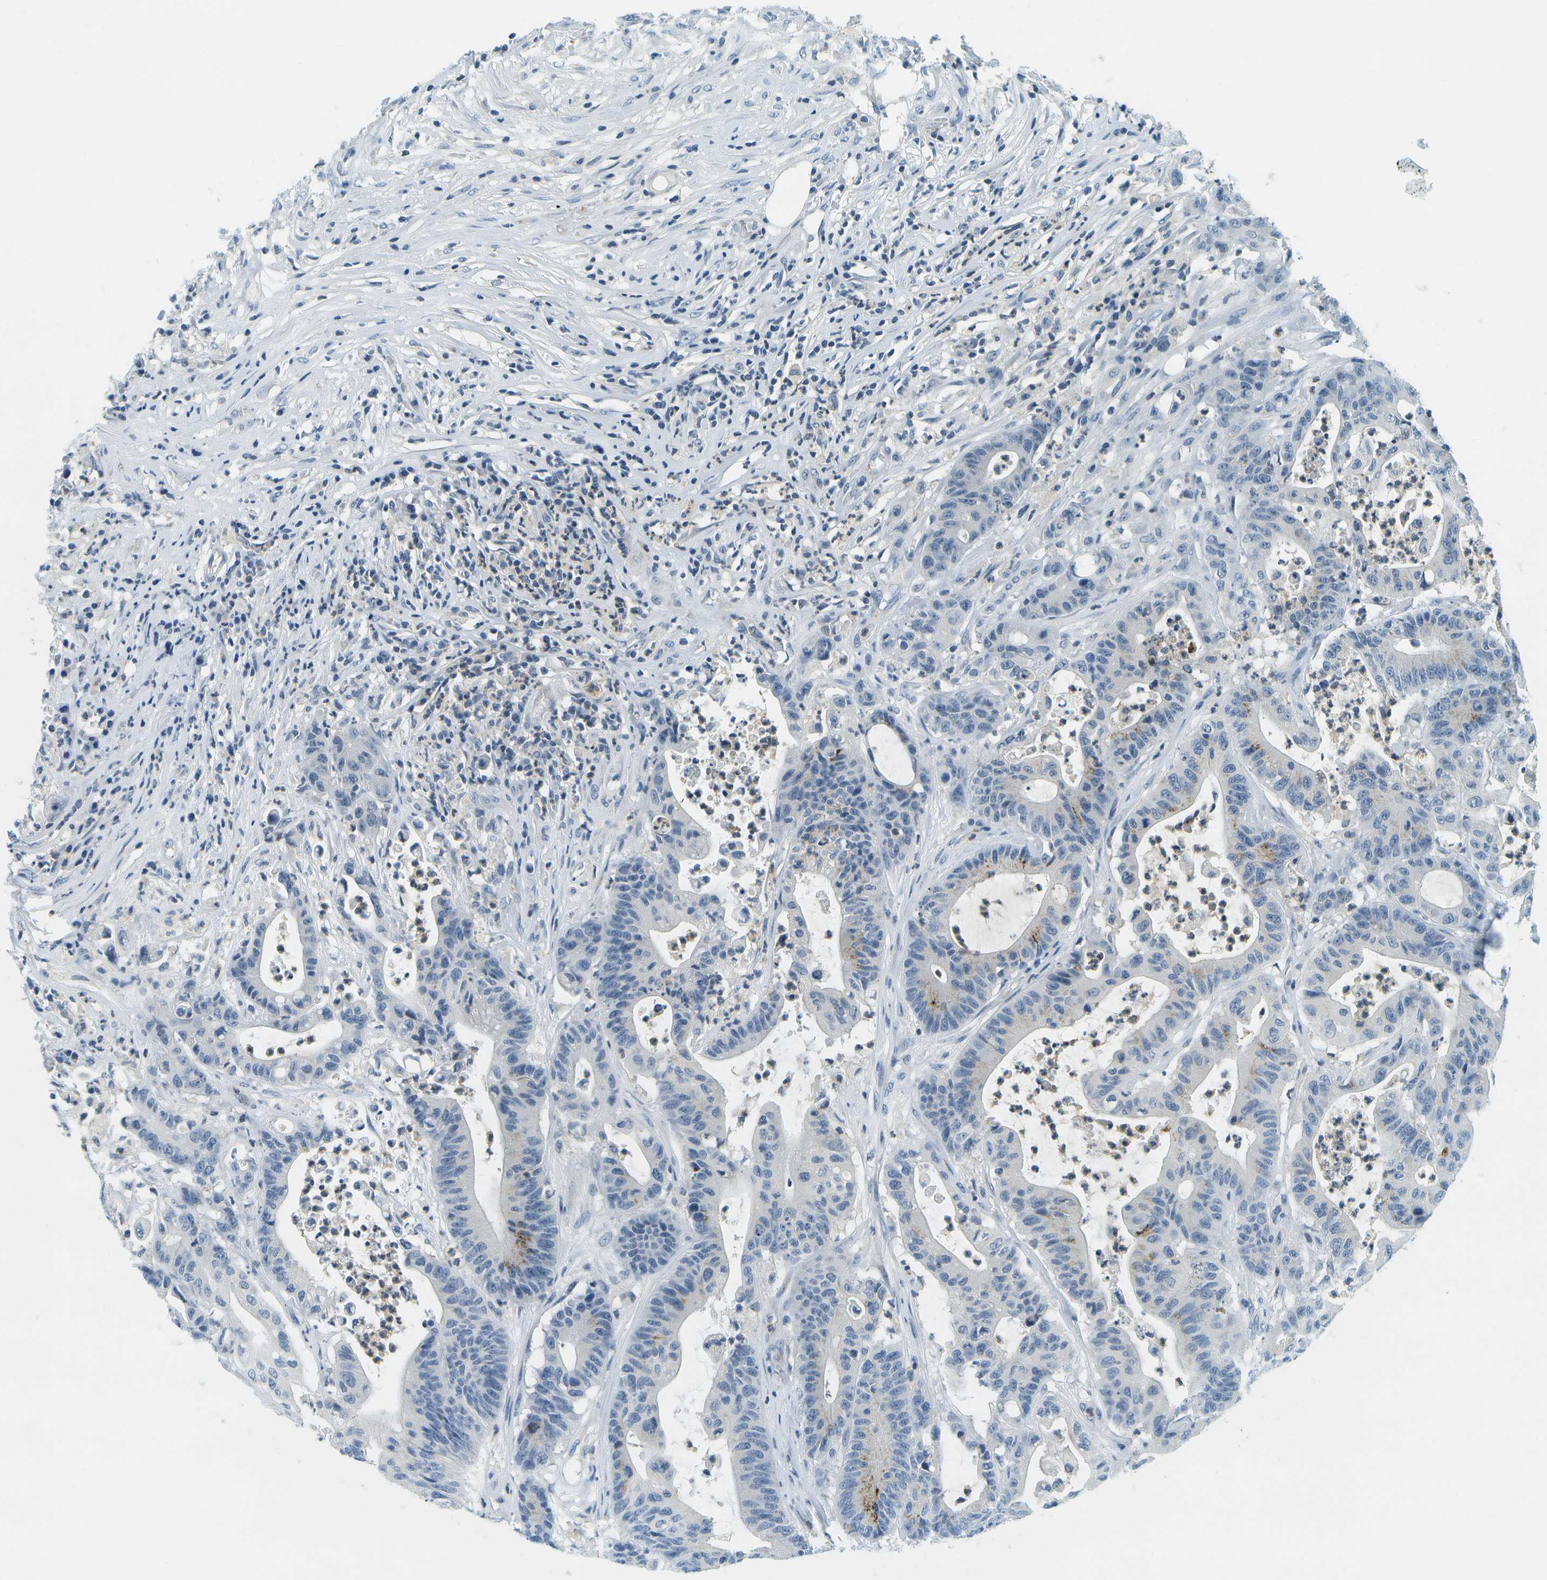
{"staining": {"intensity": "negative", "quantity": "none", "location": "none"}, "tissue": "colorectal cancer", "cell_type": "Tumor cells", "image_type": "cancer", "snomed": [{"axis": "morphology", "description": "Adenocarcinoma, NOS"}, {"axis": "topography", "description": "Colon"}], "caption": "Adenocarcinoma (colorectal) stained for a protein using immunohistochemistry reveals no expression tumor cells.", "gene": "RASGRP2", "patient": {"sex": "female", "age": 84}}